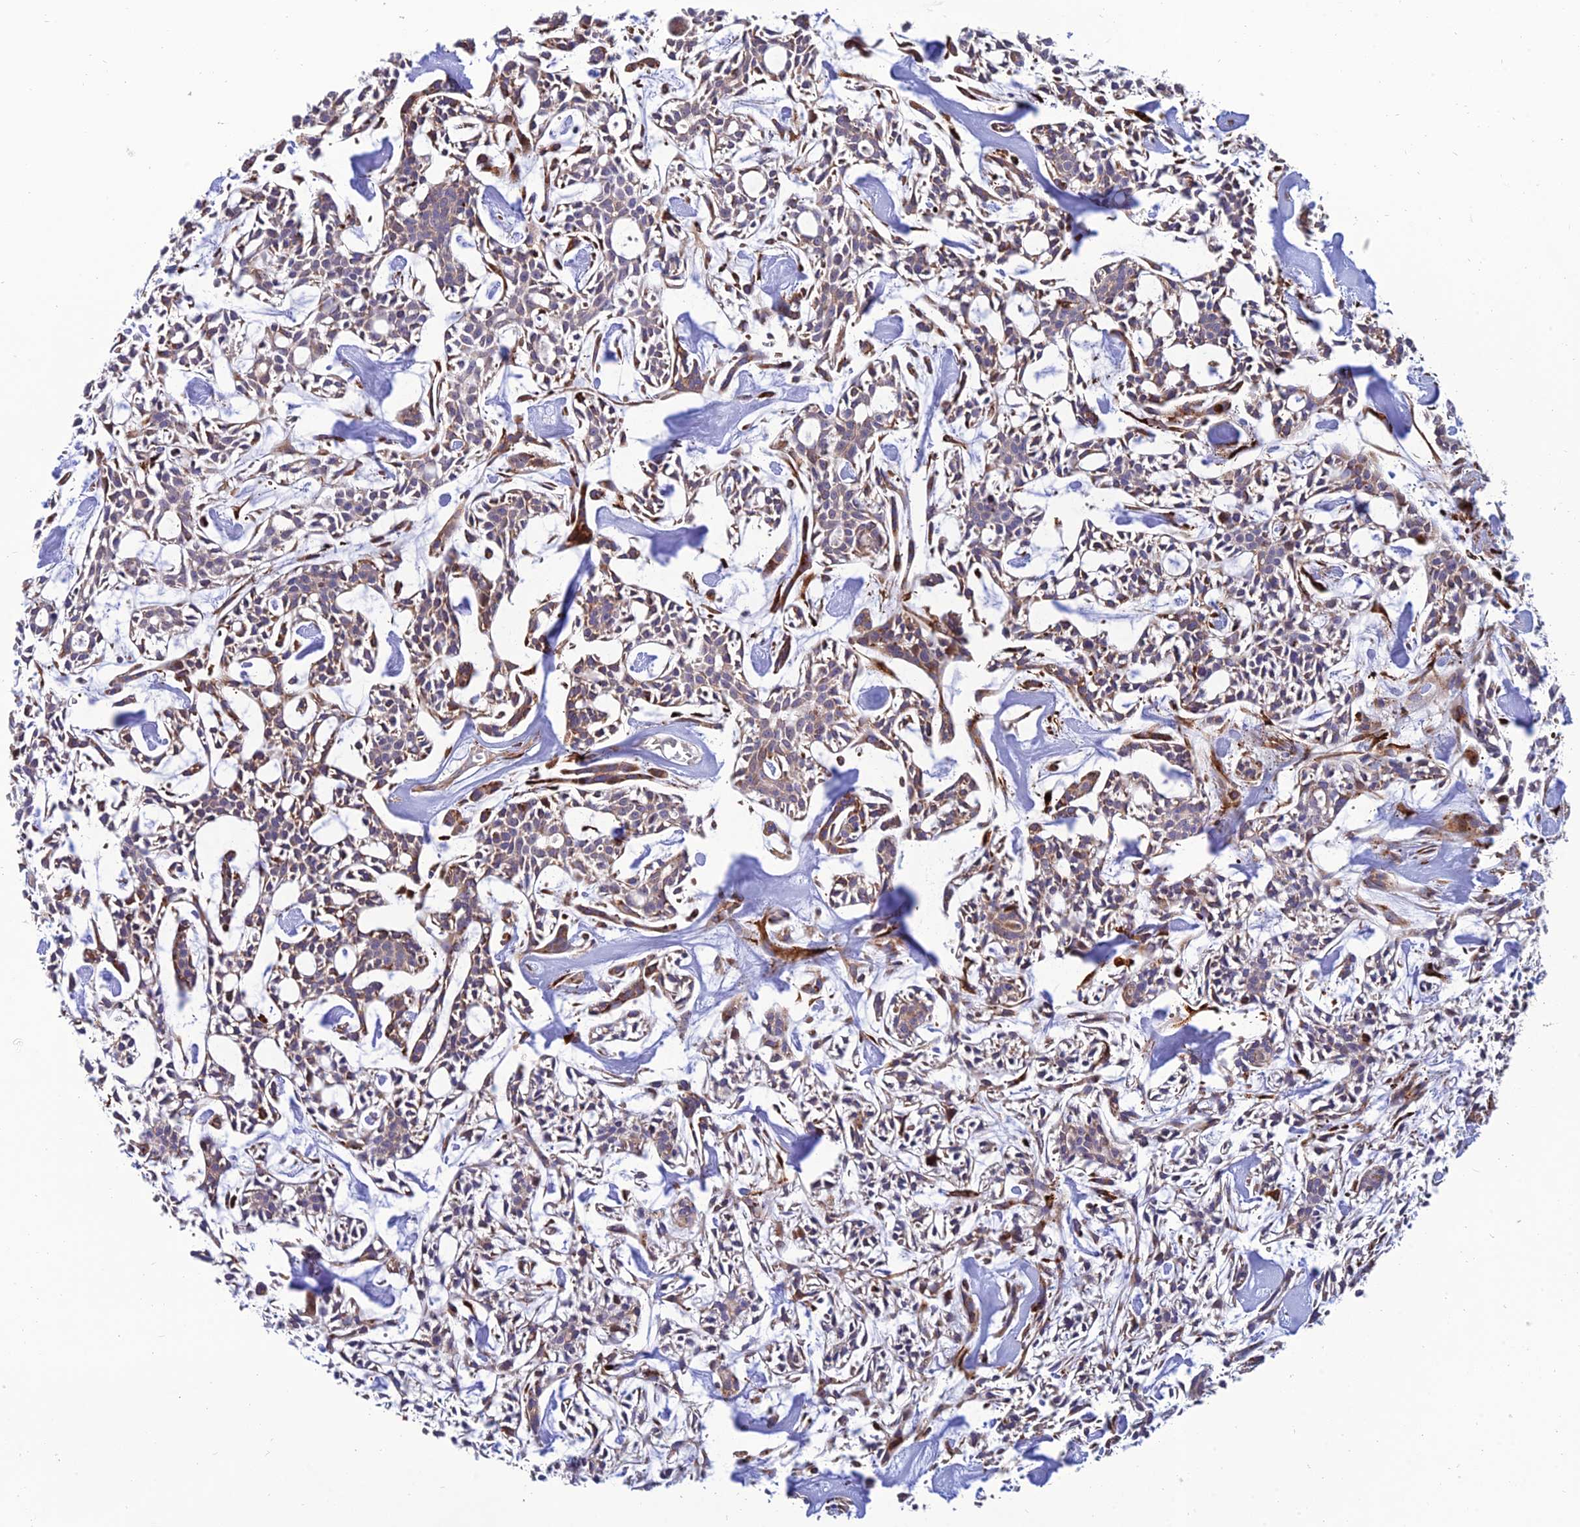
{"staining": {"intensity": "weak", "quantity": "25%-75%", "location": "cytoplasmic/membranous"}, "tissue": "head and neck cancer", "cell_type": "Tumor cells", "image_type": "cancer", "snomed": [{"axis": "morphology", "description": "Adenocarcinoma, NOS"}, {"axis": "topography", "description": "Salivary gland"}, {"axis": "topography", "description": "Head-Neck"}], "caption": "An IHC histopathology image of neoplastic tissue is shown. Protein staining in brown highlights weak cytoplasmic/membranous positivity in head and neck adenocarcinoma within tumor cells. Nuclei are stained in blue.", "gene": "RCN3", "patient": {"sex": "male", "age": 55}}